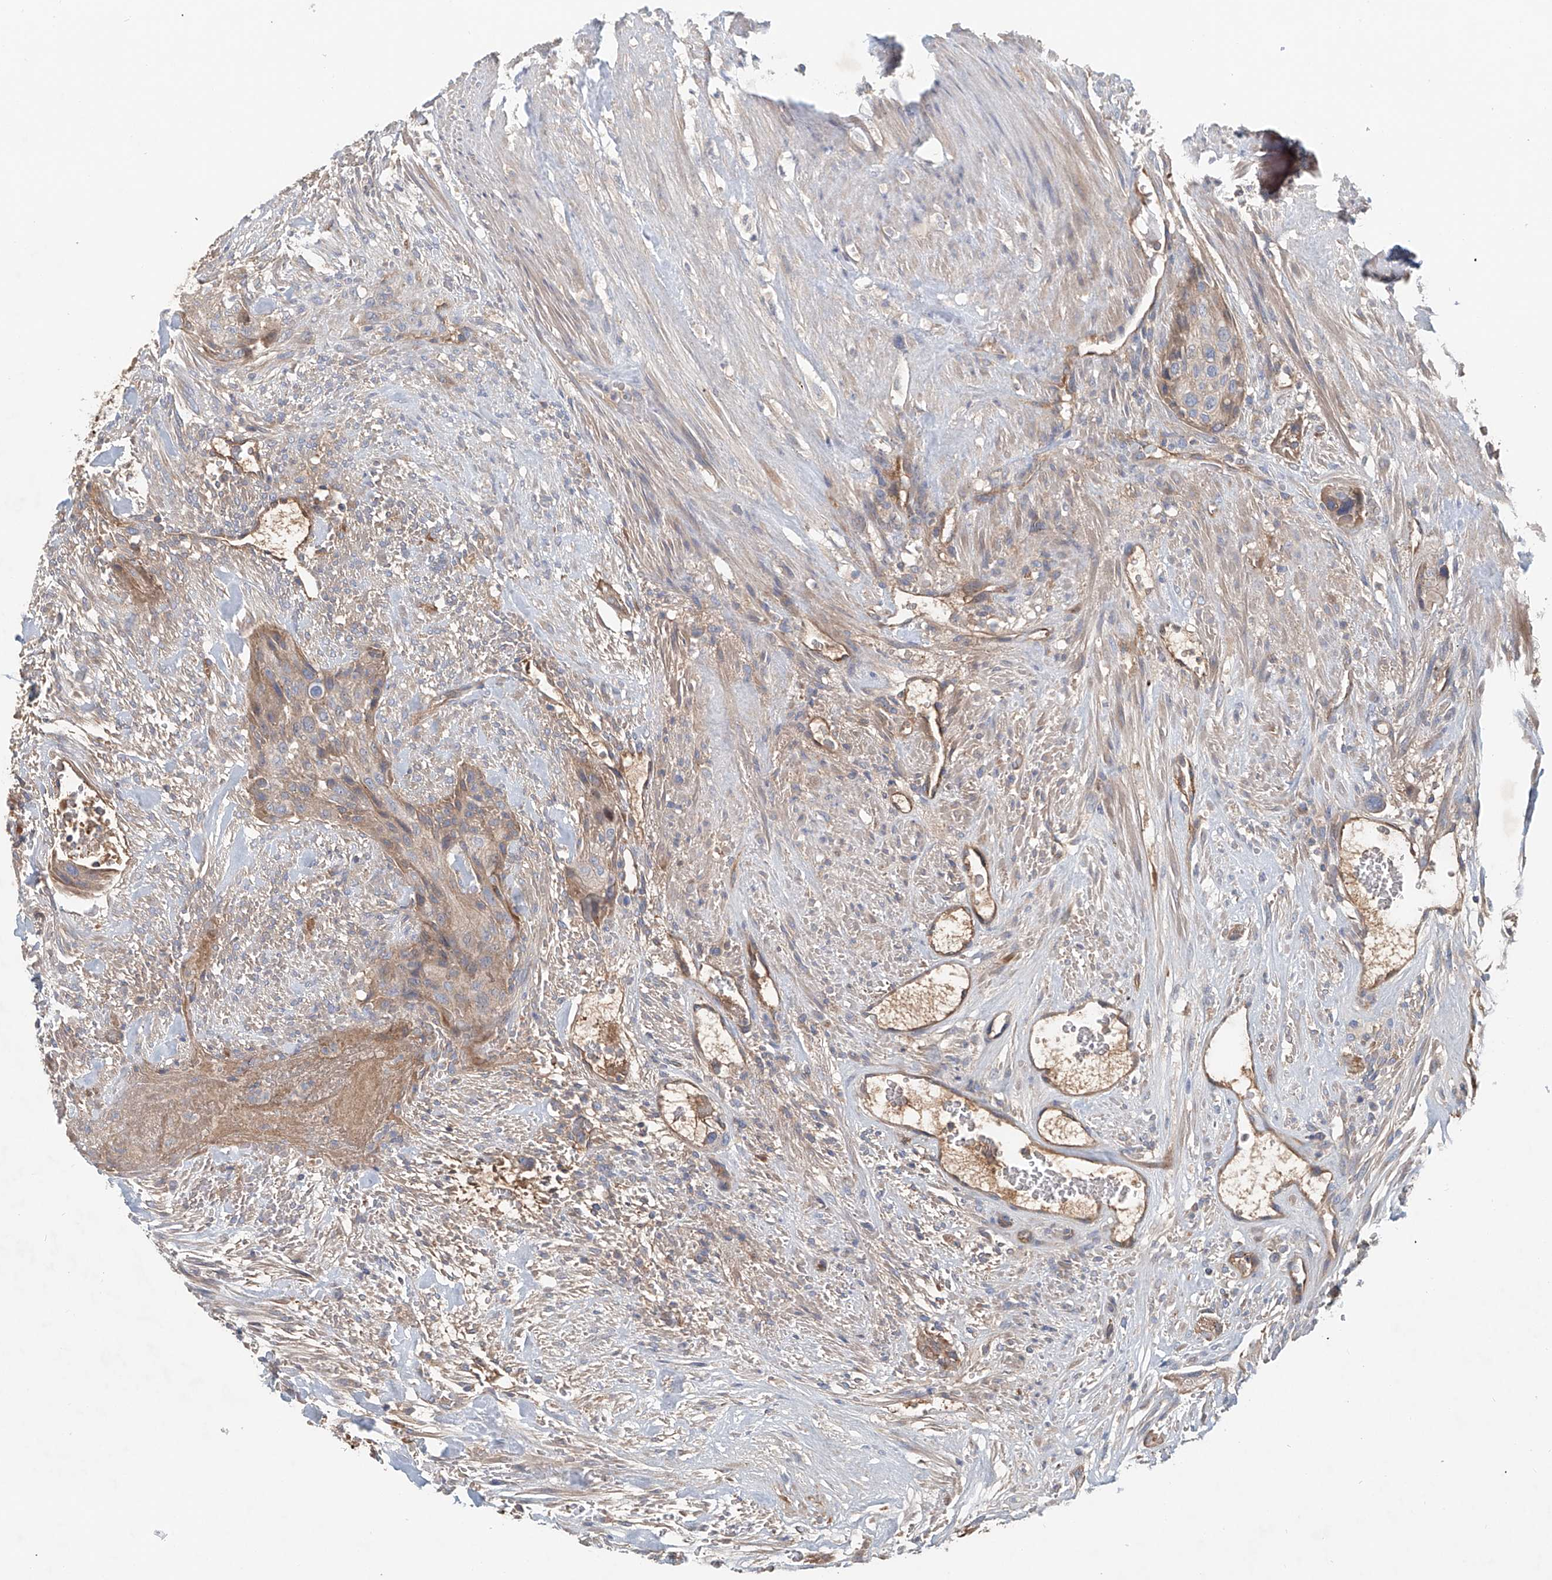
{"staining": {"intensity": "weak", "quantity": "25%-75%", "location": "cytoplasmic/membranous"}, "tissue": "urothelial cancer", "cell_type": "Tumor cells", "image_type": "cancer", "snomed": [{"axis": "morphology", "description": "Urothelial carcinoma, High grade"}, {"axis": "topography", "description": "Urinary bladder"}], "caption": "Weak cytoplasmic/membranous positivity for a protein is identified in about 25%-75% of tumor cells of urothelial cancer using IHC.", "gene": "FRYL", "patient": {"sex": "male", "age": 35}}